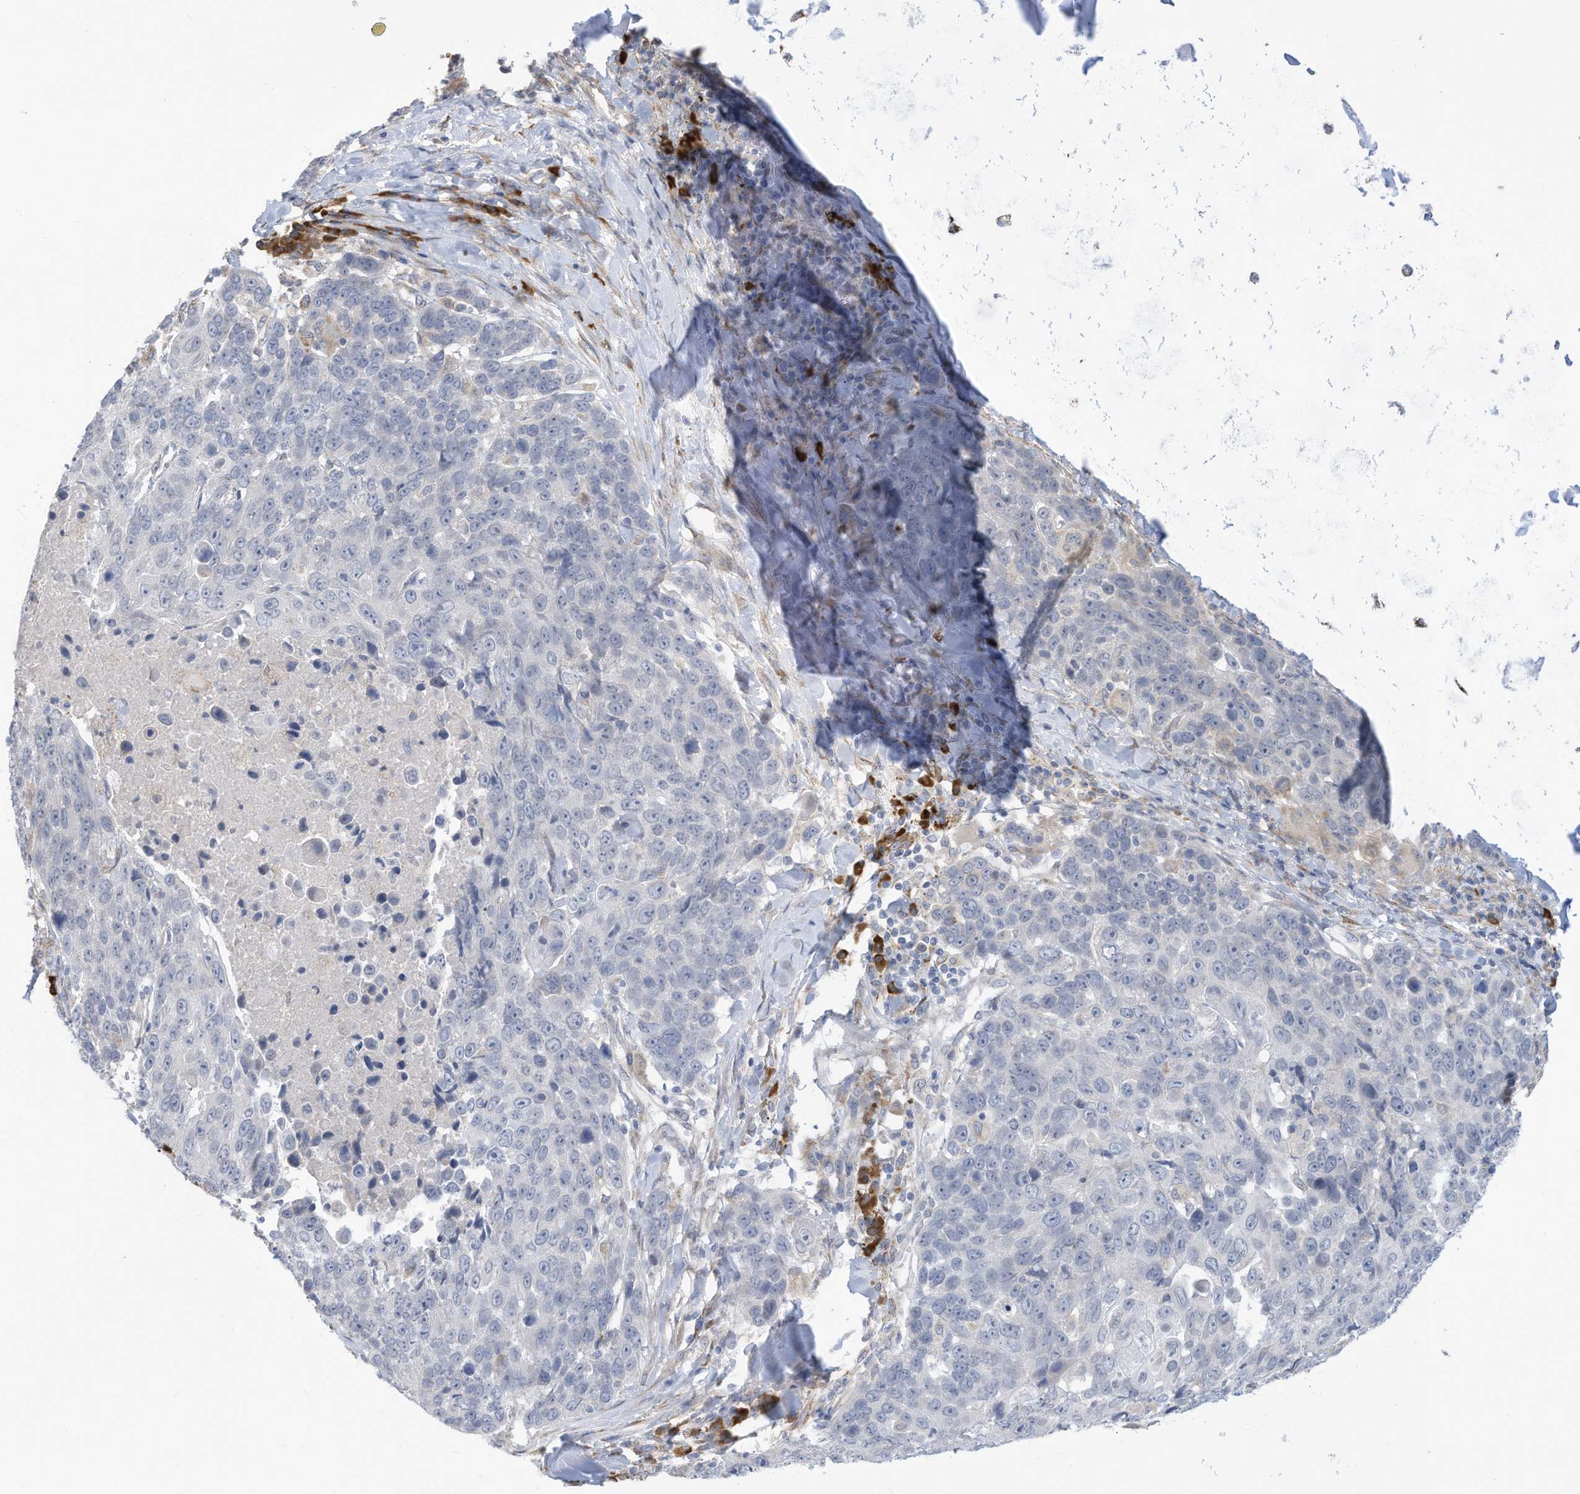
{"staining": {"intensity": "negative", "quantity": "none", "location": "none"}, "tissue": "lung cancer", "cell_type": "Tumor cells", "image_type": "cancer", "snomed": [{"axis": "morphology", "description": "Squamous cell carcinoma, NOS"}, {"axis": "topography", "description": "Lung"}], "caption": "IHC of lung cancer (squamous cell carcinoma) reveals no staining in tumor cells.", "gene": "ZNF292", "patient": {"sex": "male", "age": 66}}